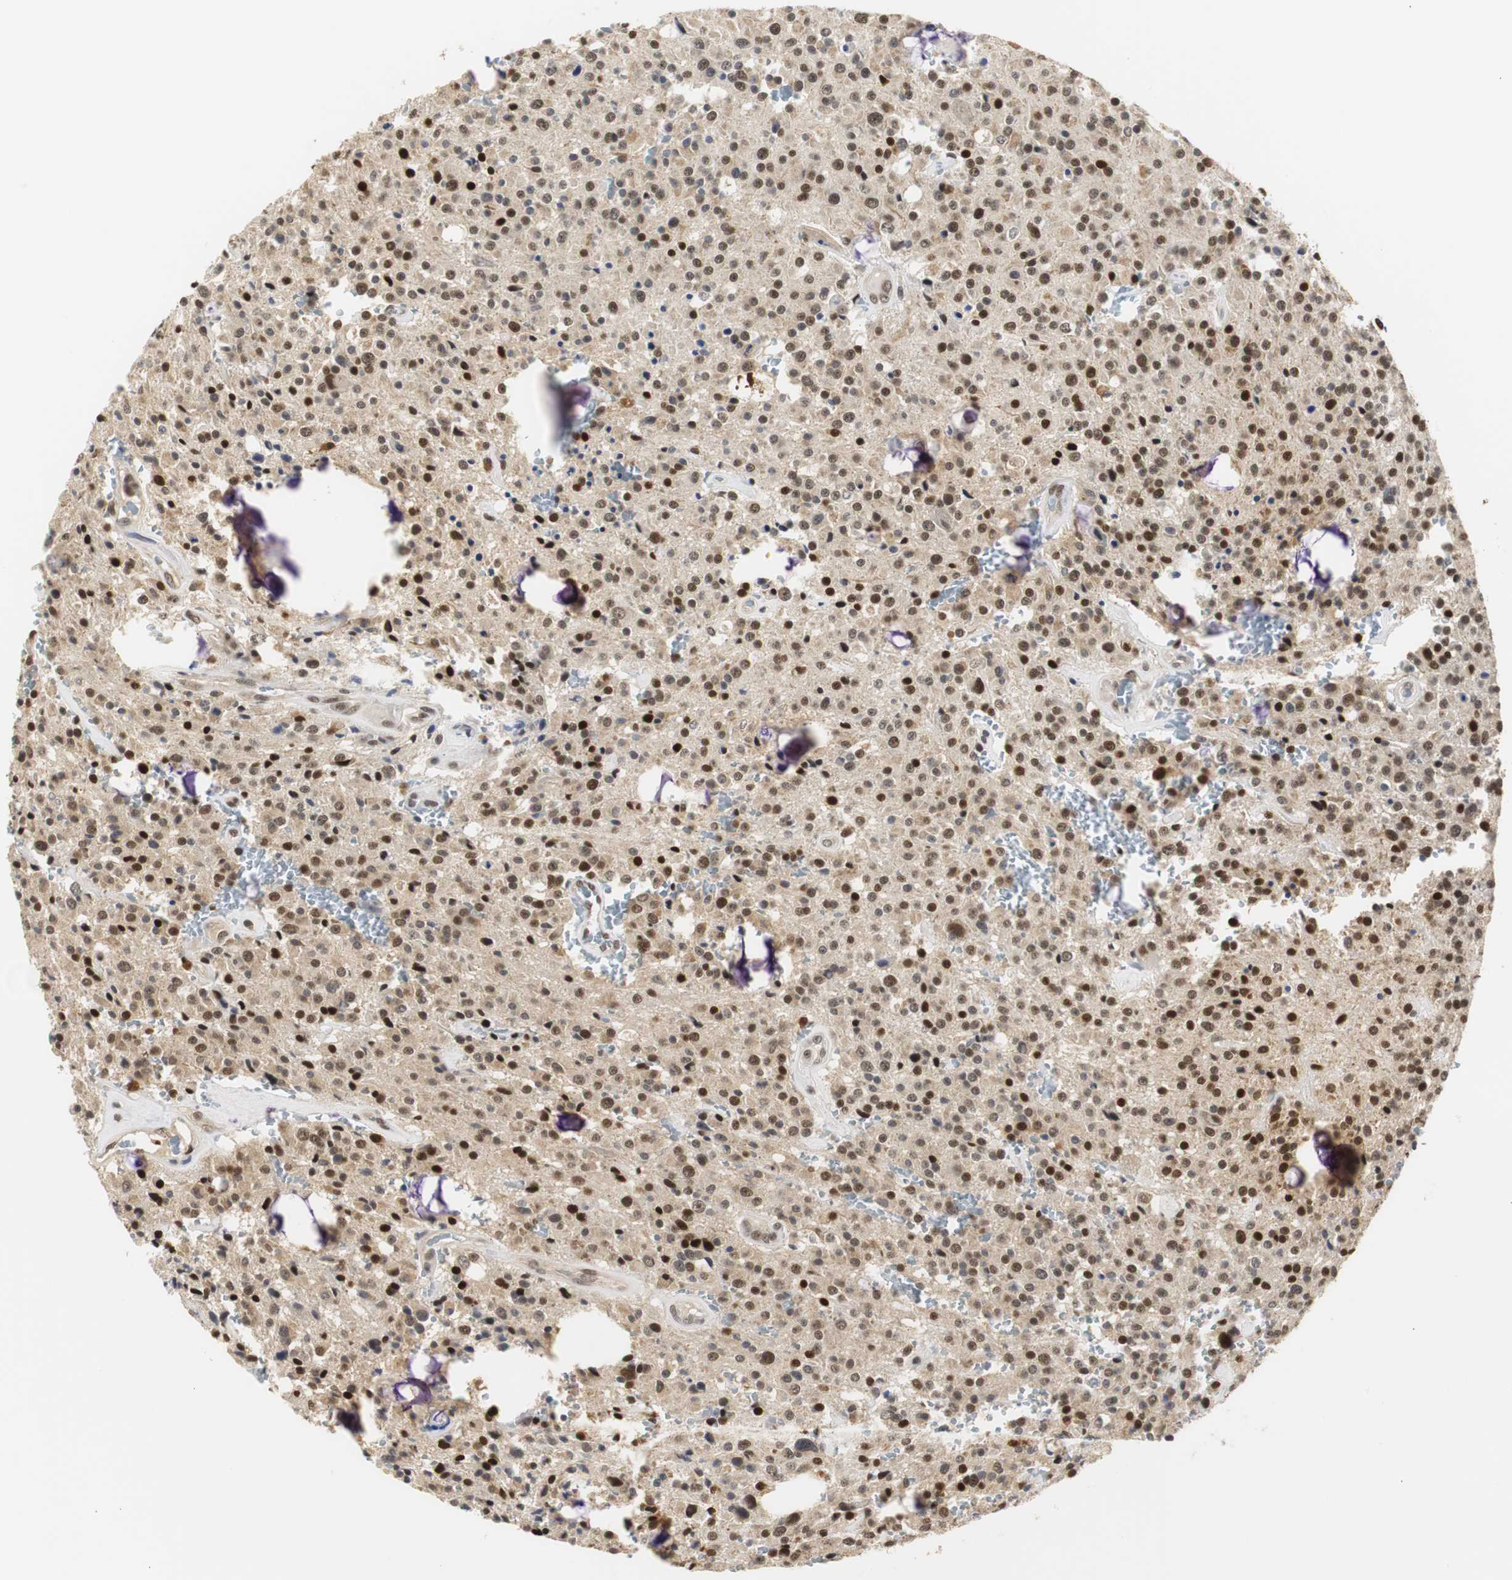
{"staining": {"intensity": "strong", "quantity": ">75%", "location": "nuclear"}, "tissue": "glioma", "cell_type": "Tumor cells", "image_type": "cancer", "snomed": [{"axis": "morphology", "description": "Glioma, malignant, Low grade"}, {"axis": "topography", "description": "Brain"}], "caption": "DAB immunohistochemical staining of human low-grade glioma (malignant) demonstrates strong nuclear protein staining in approximately >75% of tumor cells.", "gene": "ZFC3H1", "patient": {"sex": "male", "age": 58}}